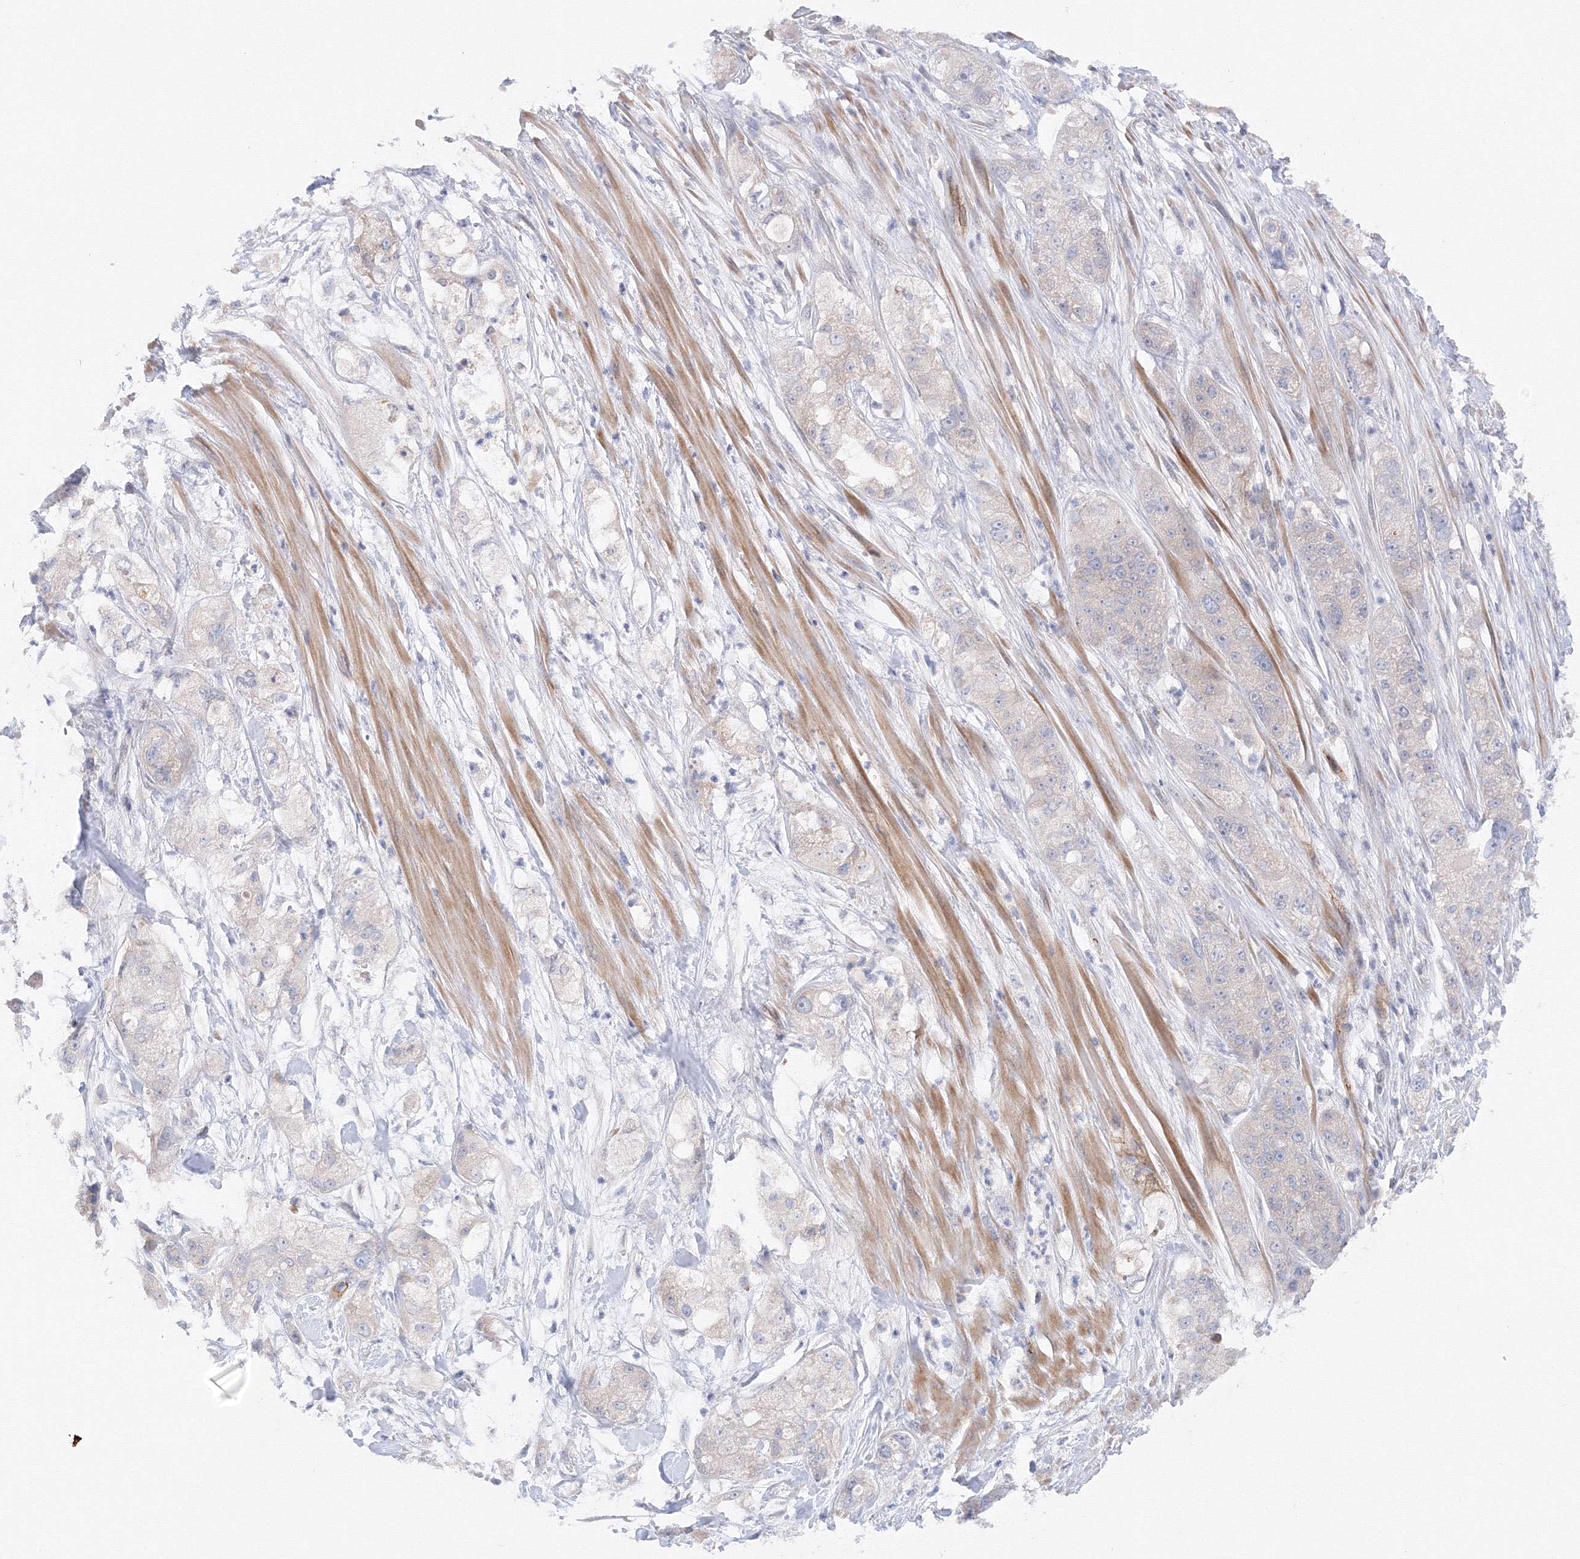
{"staining": {"intensity": "weak", "quantity": "<25%", "location": "cytoplasmic/membranous"}, "tissue": "pancreatic cancer", "cell_type": "Tumor cells", "image_type": "cancer", "snomed": [{"axis": "morphology", "description": "Adenocarcinoma, NOS"}, {"axis": "topography", "description": "Pancreas"}], "caption": "This is a photomicrograph of immunohistochemistry (IHC) staining of pancreatic cancer, which shows no expression in tumor cells. (DAB (3,3'-diaminobenzidine) immunohistochemistry visualized using brightfield microscopy, high magnification).", "gene": "DIS3L2", "patient": {"sex": "female", "age": 78}}